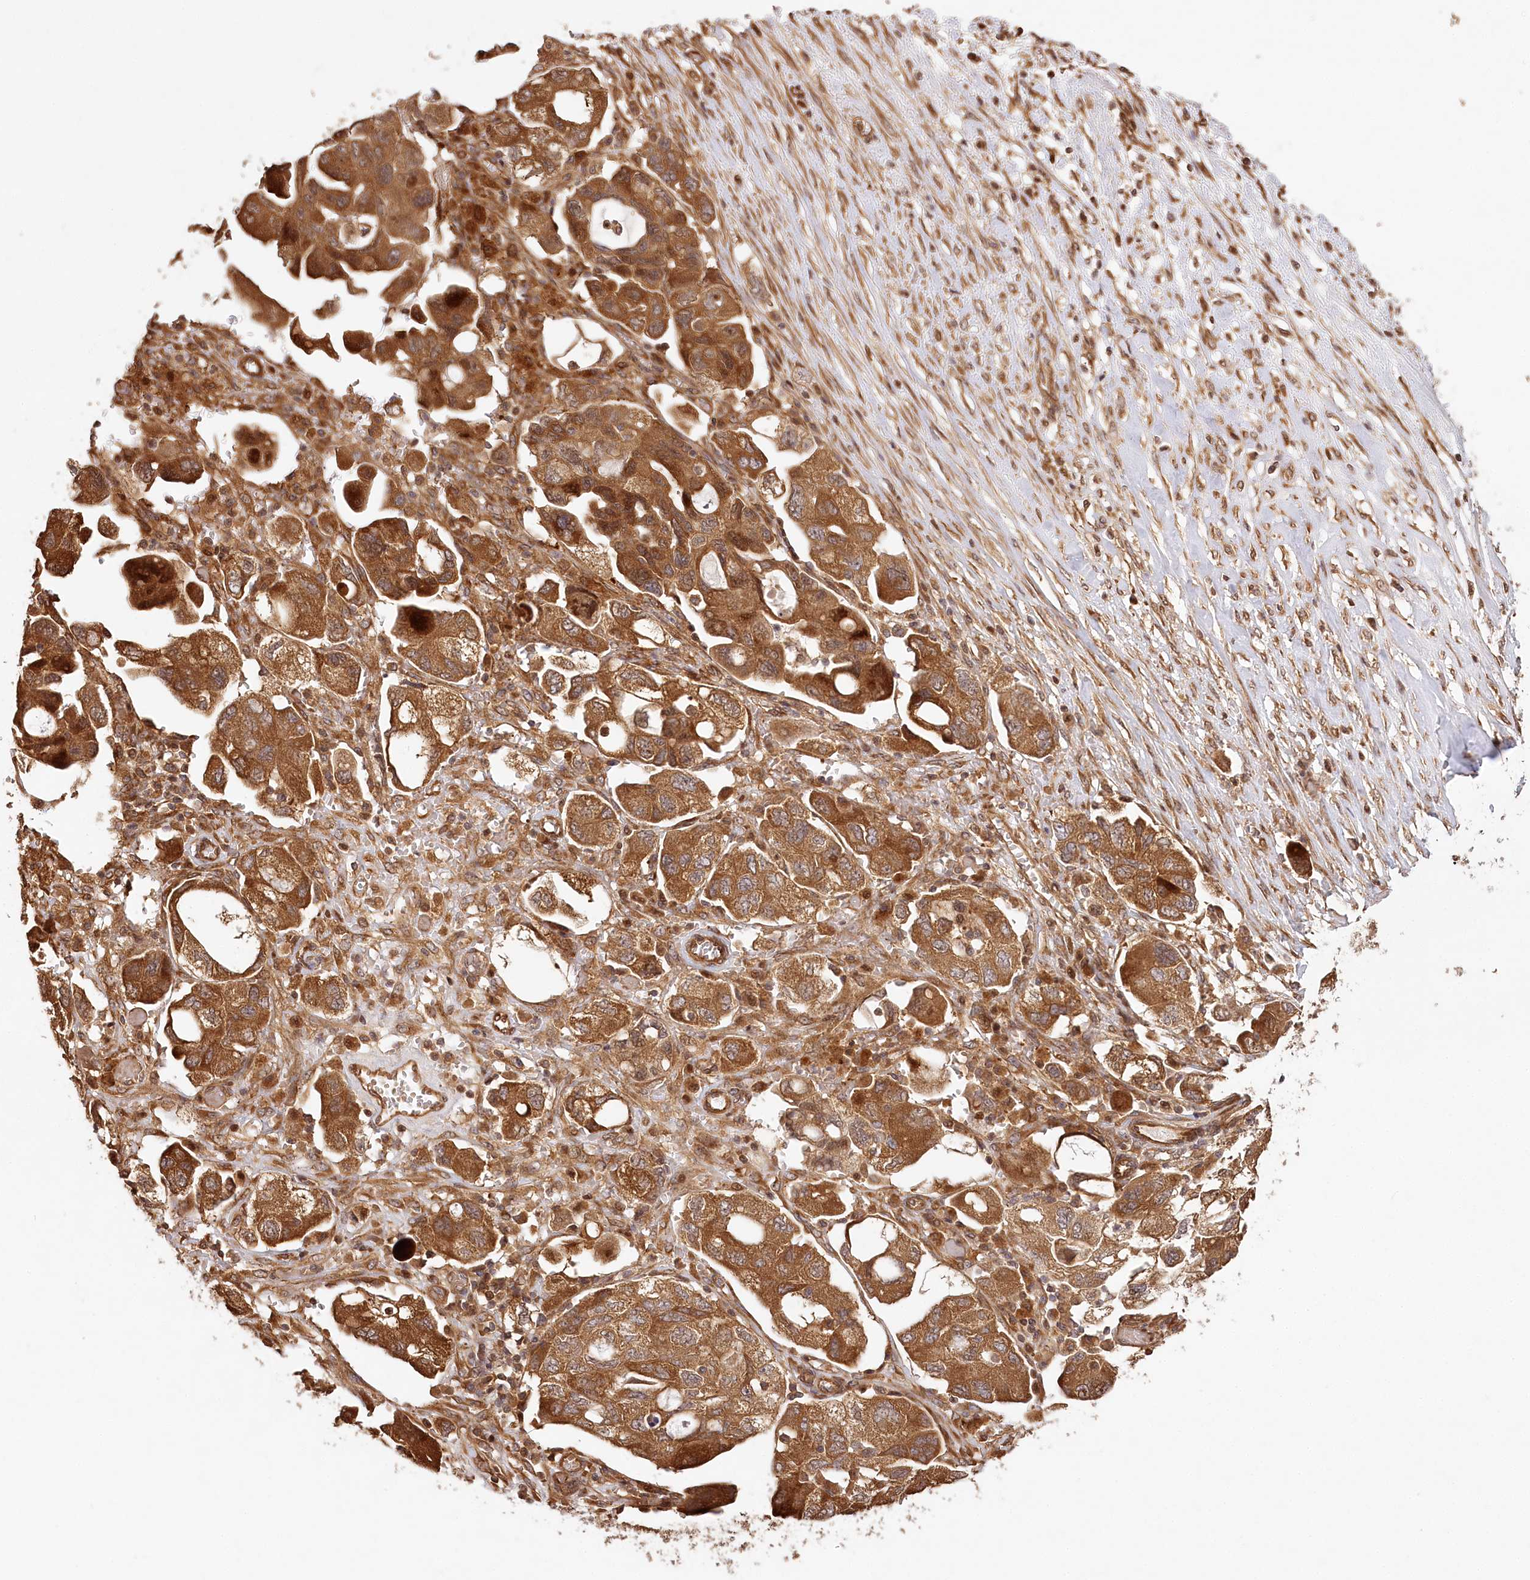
{"staining": {"intensity": "strong", "quantity": ">75%", "location": "cytoplasmic/membranous"}, "tissue": "ovarian cancer", "cell_type": "Tumor cells", "image_type": "cancer", "snomed": [{"axis": "morphology", "description": "Carcinoma, NOS"}, {"axis": "morphology", "description": "Cystadenocarcinoma, serous, NOS"}, {"axis": "topography", "description": "Ovary"}], "caption": "Human carcinoma (ovarian) stained with a protein marker exhibits strong staining in tumor cells.", "gene": "LSS", "patient": {"sex": "female", "age": 69}}